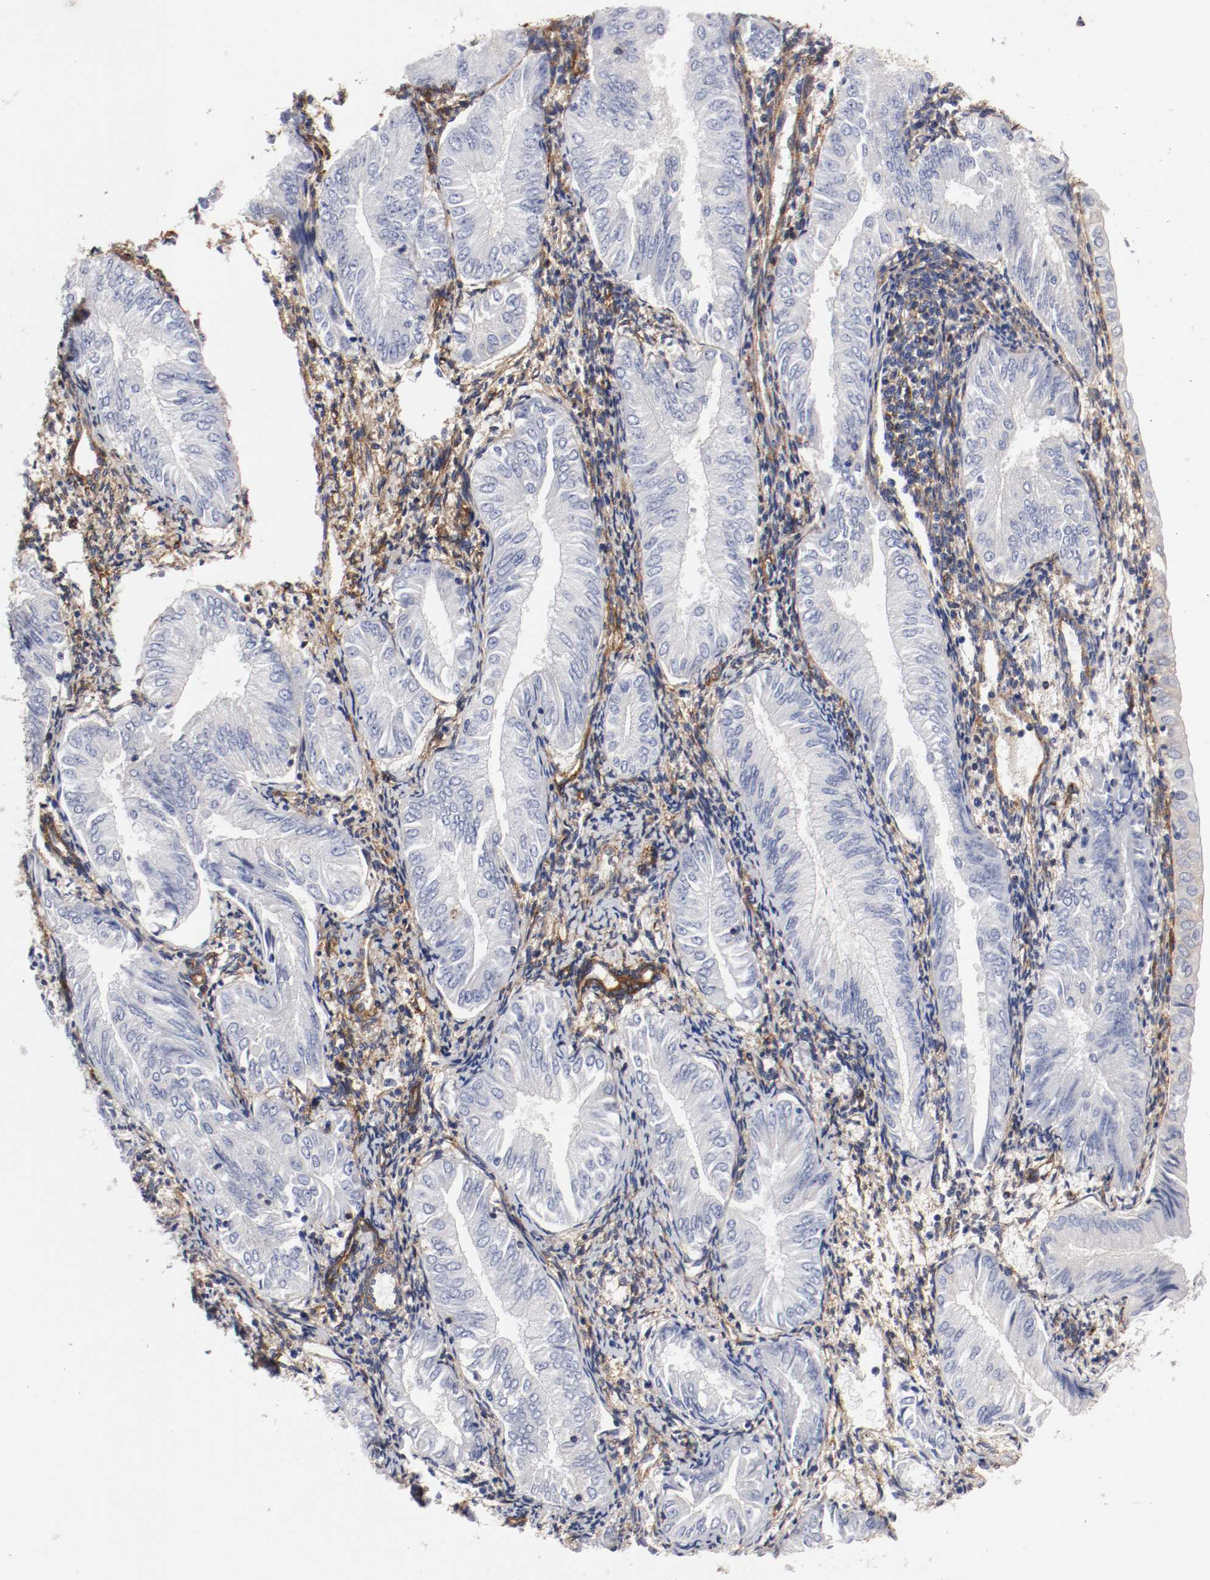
{"staining": {"intensity": "weak", "quantity": "<25%", "location": "cytoplasmic/membranous"}, "tissue": "endometrial cancer", "cell_type": "Tumor cells", "image_type": "cancer", "snomed": [{"axis": "morphology", "description": "Adenocarcinoma, NOS"}, {"axis": "topography", "description": "Endometrium"}], "caption": "DAB immunohistochemical staining of human endometrial adenocarcinoma demonstrates no significant positivity in tumor cells. The staining is performed using DAB brown chromogen with nuclei counter-stained in using hematoxylin.", "gene": "IFITM1", "patient": {"sex": "female", "age": 53}}